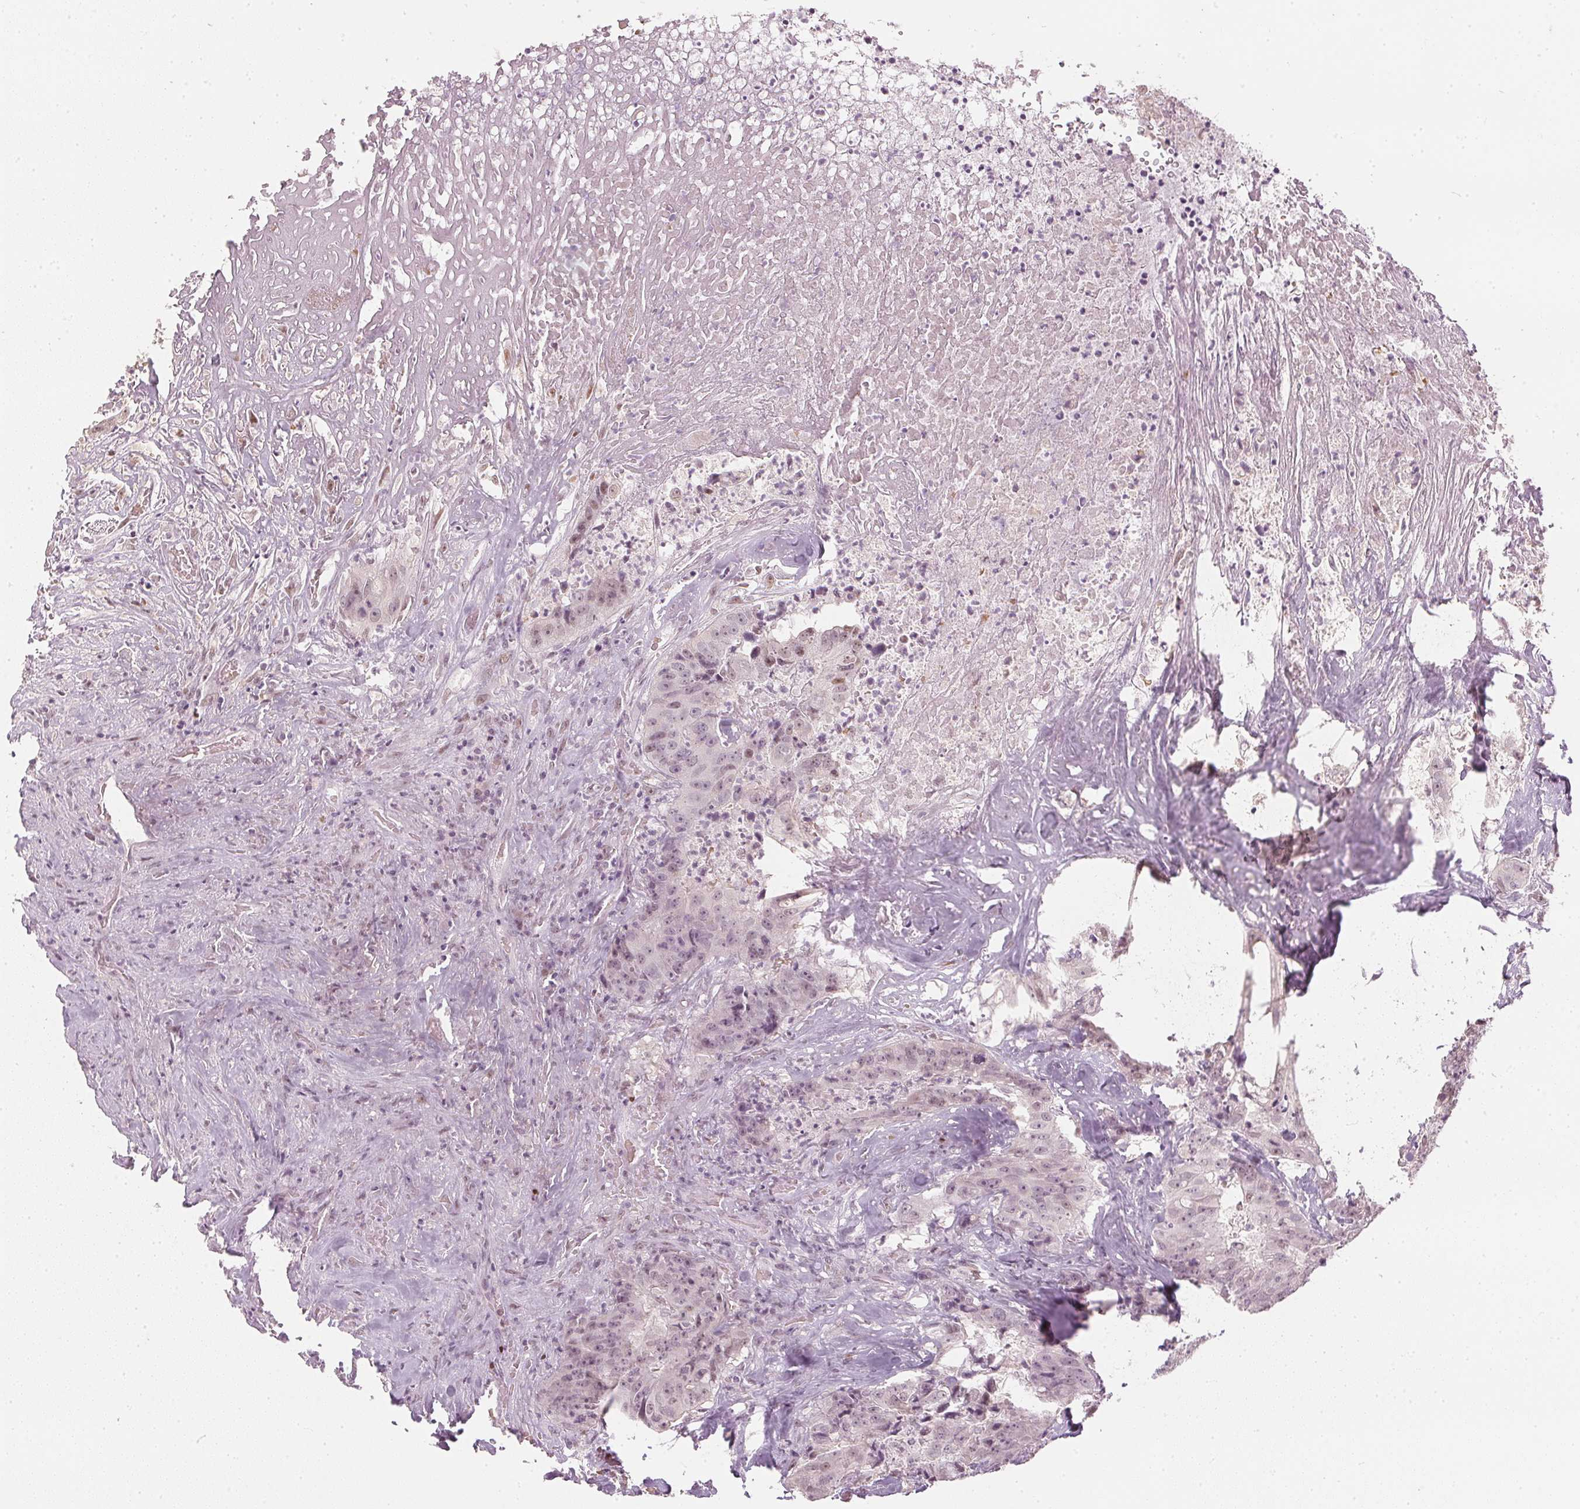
{"staining": {"intensity": "moderate", "quantity": "<25%", "location": "nuclear"}, "tissue": "colorectal cancer", "cell_type": "Tumor cells", "image_type": "cancer", "snomed": [{"axis": "morphology", "description": "Adenocarcinoma, NOS"}, {"axis": "topography", "description": "Rectum"}], "caption": "This photomicrograph reveals immunohistochemistry (IHC) staining of adenocarcinoma (colorectal), with low moderate nuclear staining in approximately <25% of tumor cells.", "gene": "SLC39A3", "patient": {"sex": "female", "age": 62}}